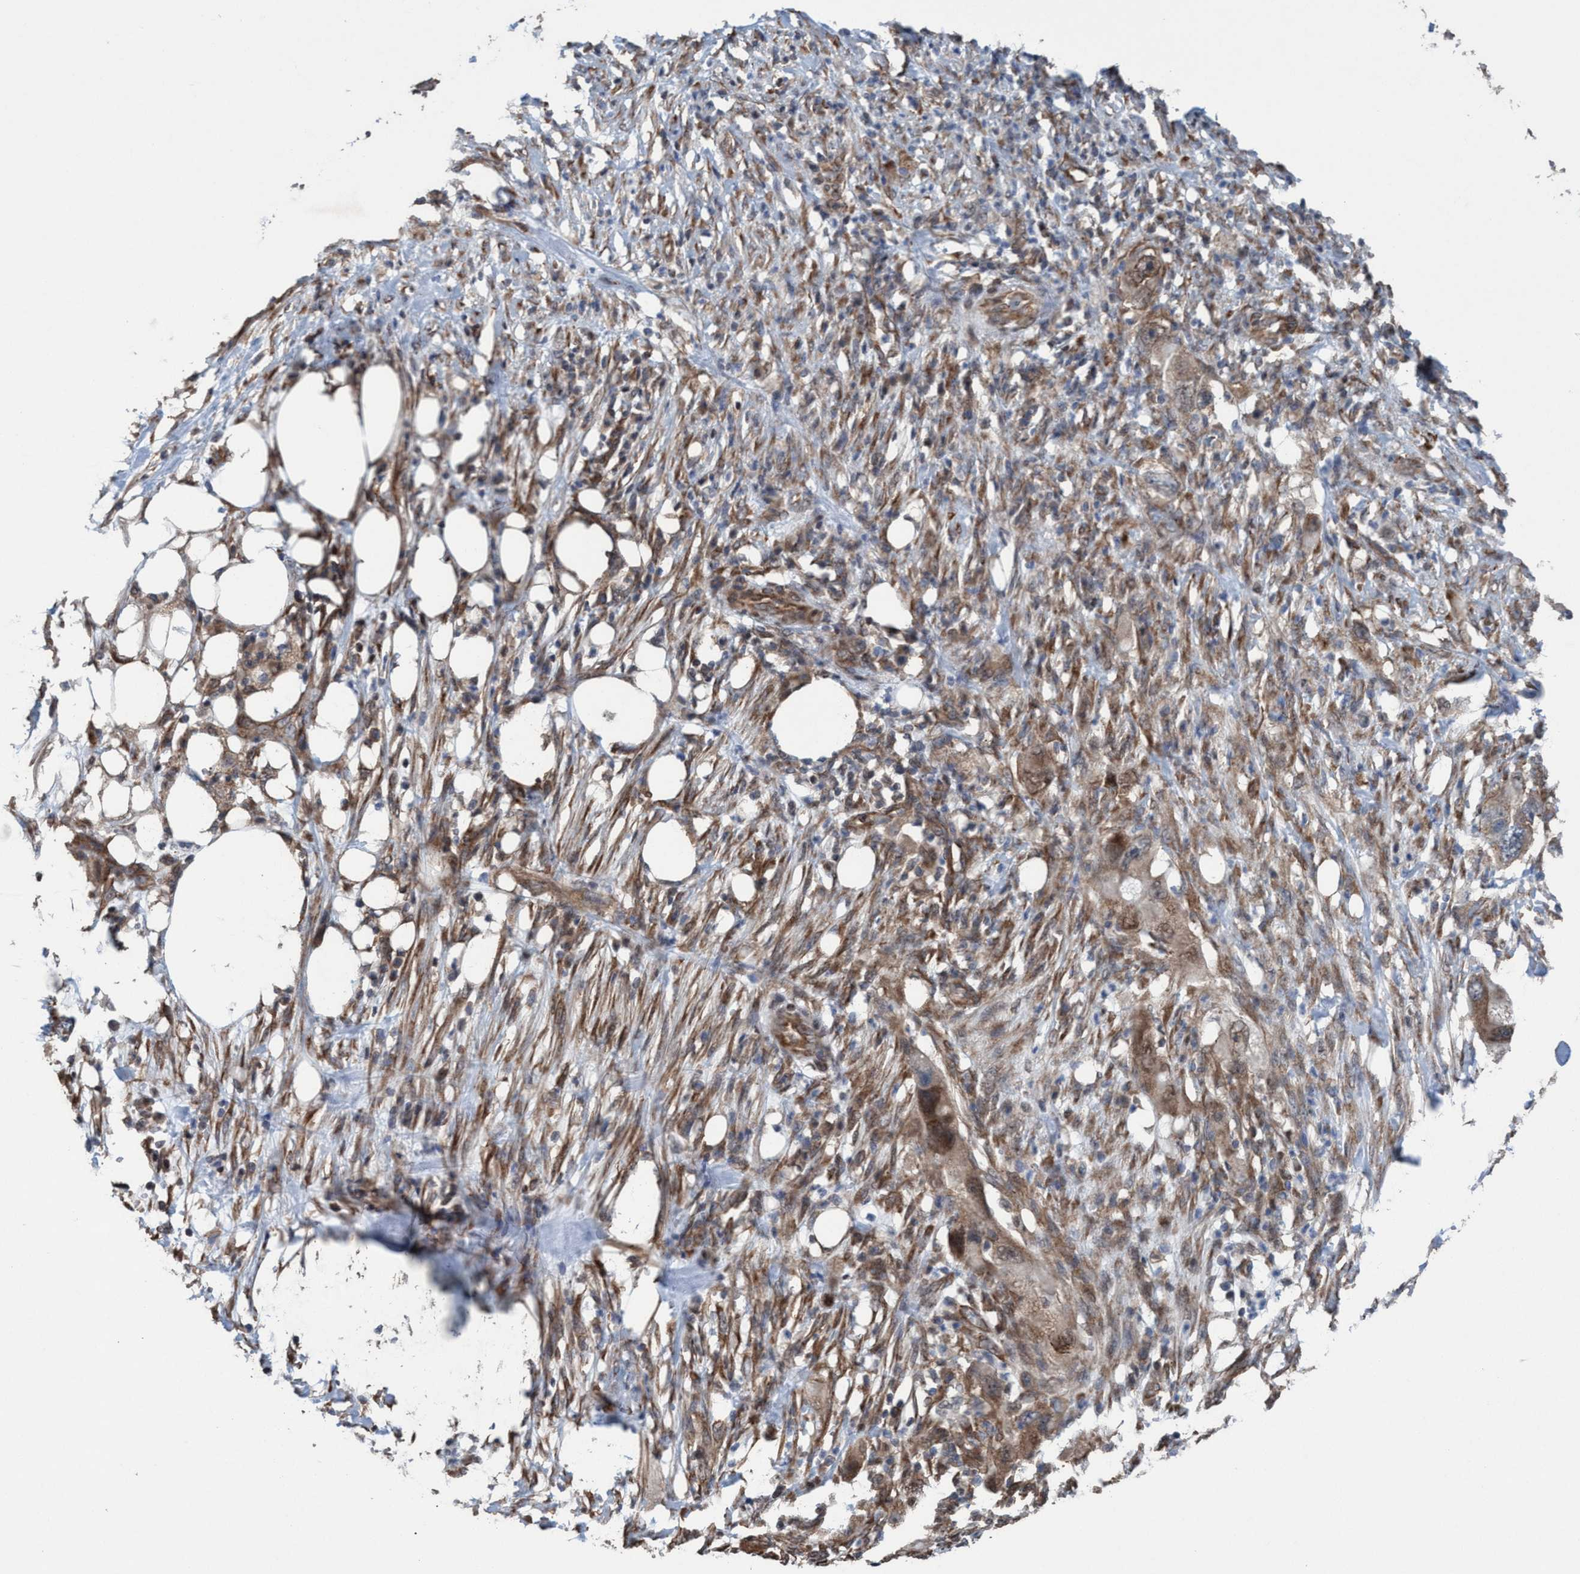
{"staining": {"intensity": "moderate", "quantity": ">75%", "location": "cytoplasmic/membranous,nuclear"}, "tissue": "pancreatic cancer", "cell_type": "Tumor cells", "image_type": "cancer", "snomed": [{"axis": "morphology", "description": "Adenocarcinoma, NOS"}, {"axis": "topography", "description": "Pancreas"}], "caption": "Immunohistochemistry (IHC) of human pancreatic cancer (adenocarcinoma) exhibits medium levels of moderate cytoplasmic/membranous and nuclear staining in approximately >75% of tumor cells. Ihc stains the protein of interest in brown and the nuclei are stained blue.", "gene": "METAP2", "patient": {"sex": "female", "age": 78}}